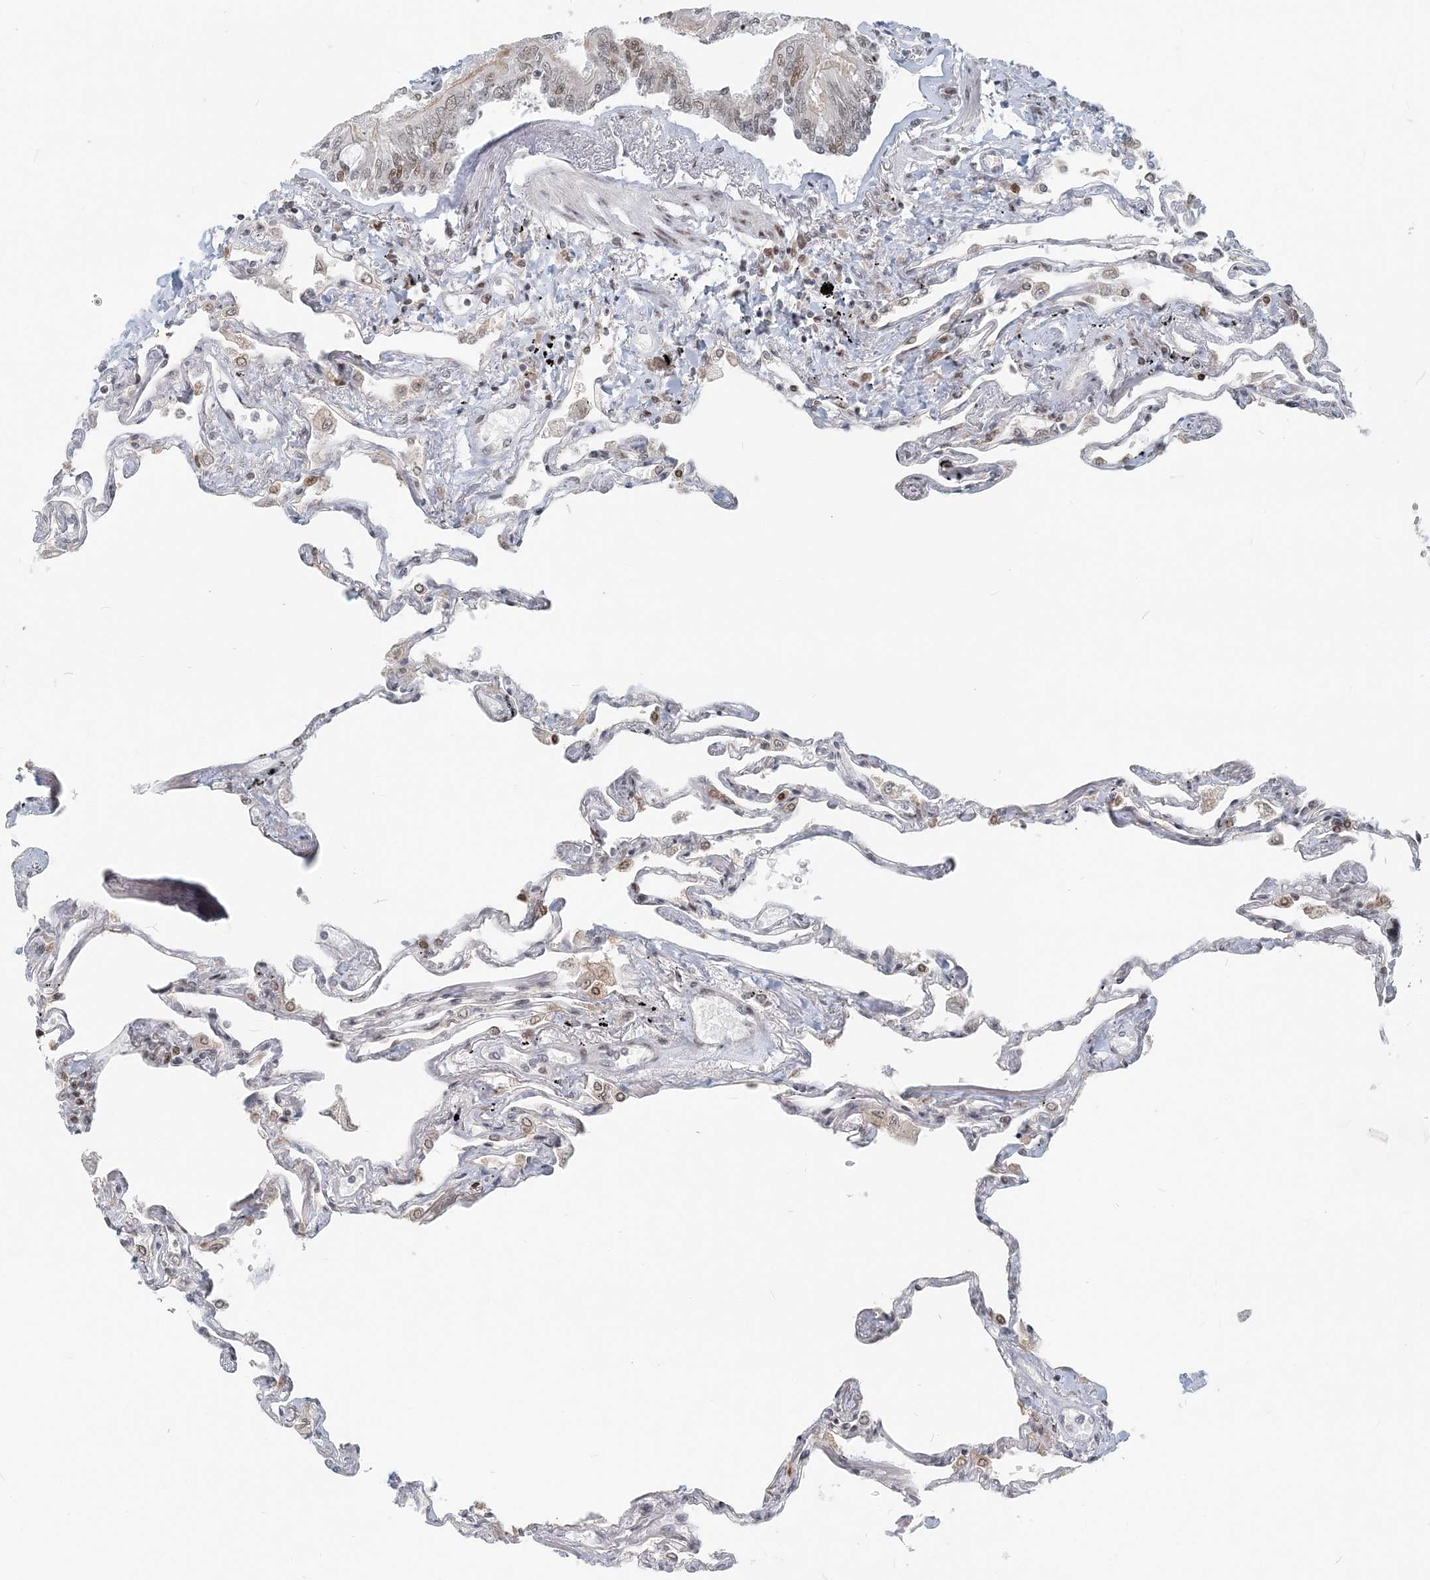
{"staining": {"intensity": "moderate", "quantity": "<25%", "location": "nuclear"}, "tissue": "lung", "cell_type": "Alveolar cells", "image_type": "normal", "snomed": [{"axis": "morphology", "description": "Normal tissue, NOS"}, {"axis": "topography", "description": "Lung"}], "caption": "Human lung stained for a protein (brown) displays moderate nuclear positive staining in about <25% of alveolar cells.", "gene": "BAZ1B", "patient": {"sex": "female", "age": 67}}